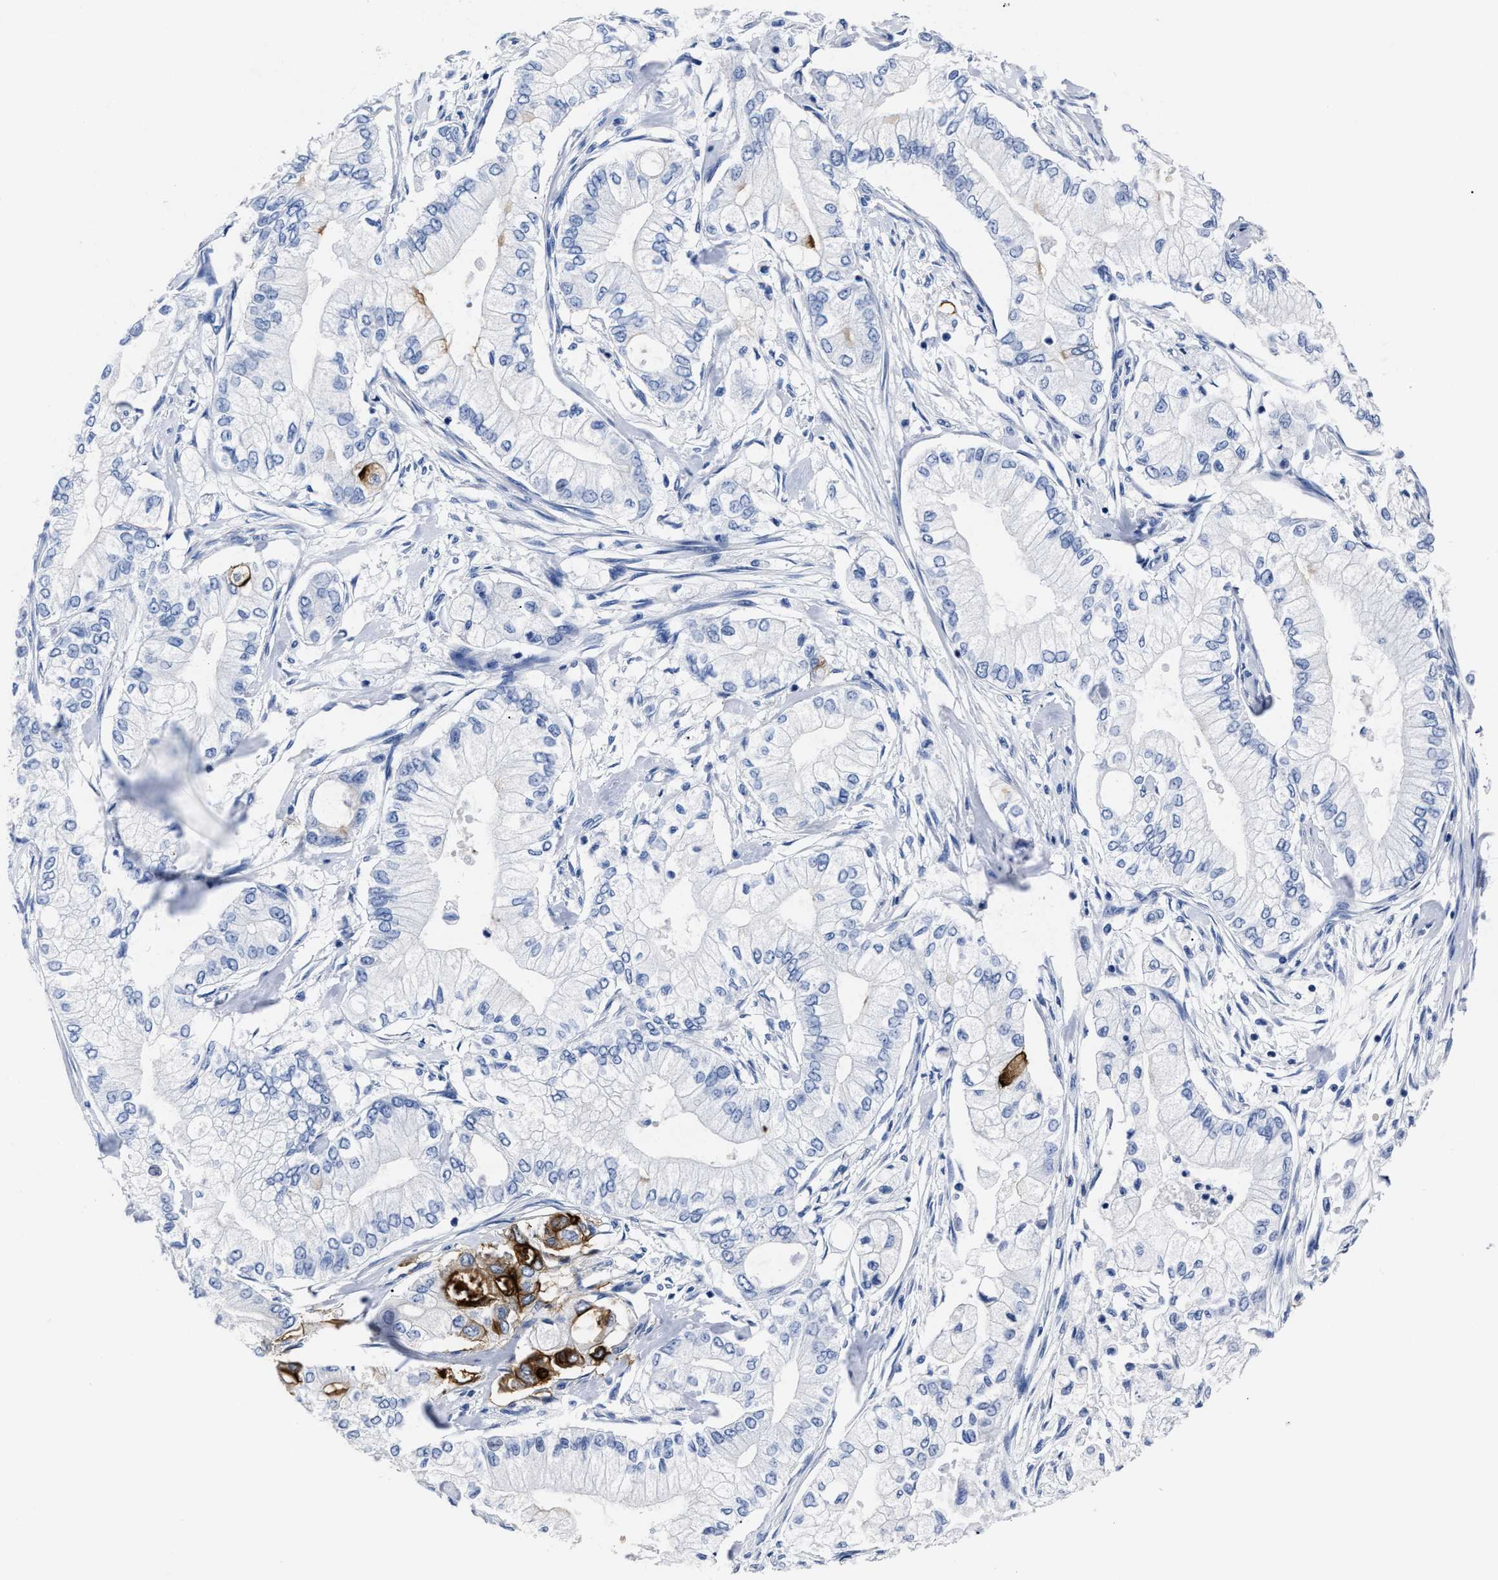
{"staining": {"intensity": "moderate", "quantity": "<25%", "location": "cytoplasmic/membranous"}, "tissue": "pancreatic cancer", "cell_type": "Tumor cells", "image_type": "cancer", "snomed": [{"axis": "morphology", "description": "Adenocarcinoma, NOS"}, {"axis": "topography", "description": "Pancreas"}], "caption": "About <25% of tumor cells in pancreatic adenocarcinoma display moderate cytoplasmic/membranous protein positivity as visualized by brown immunohistochemical staining.", "gene": "ALPG", "patient": {"sex": "male", "age": 70}}